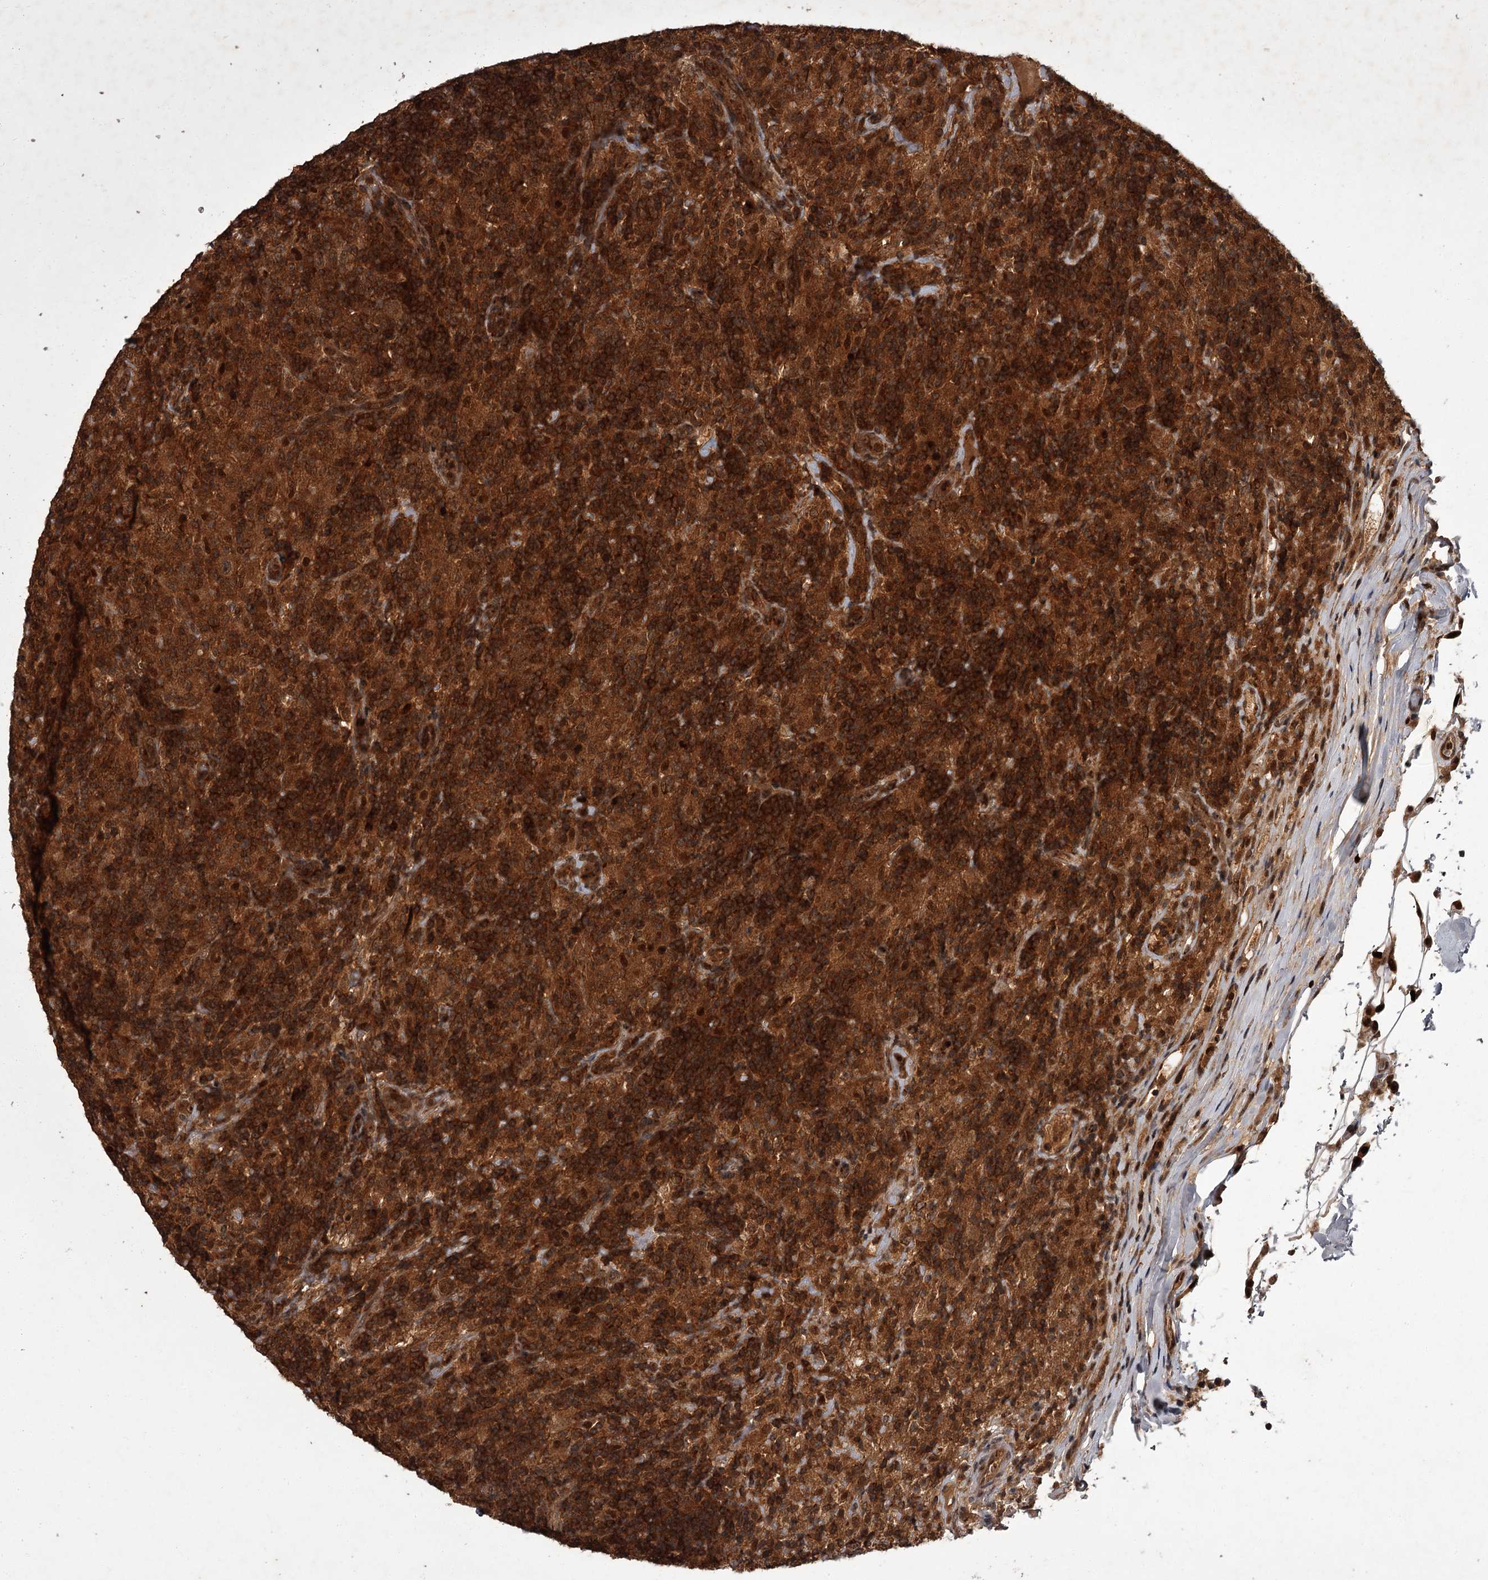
{"staining": {"intensity": "moderate", "quantity": ">75%", "location": "cytoplasmic/membranous"}, "tissue": "lymphoma", "cell_type": "Tumor cells", "image_type": "cancer", "snomed": [{"axis": "morphology", "description": "Hodgkin's disease, NOS"}, {"axis": "topography", "description": "Lymph node"}], "caption": "This is an image of immunohistochemistry staining of lymphoma, which shows moderate staining in the cytoplasmic/membranous of tumor cells.", "gene": "TBC1D23", "patient": {"sex": "male", "age": 70}}